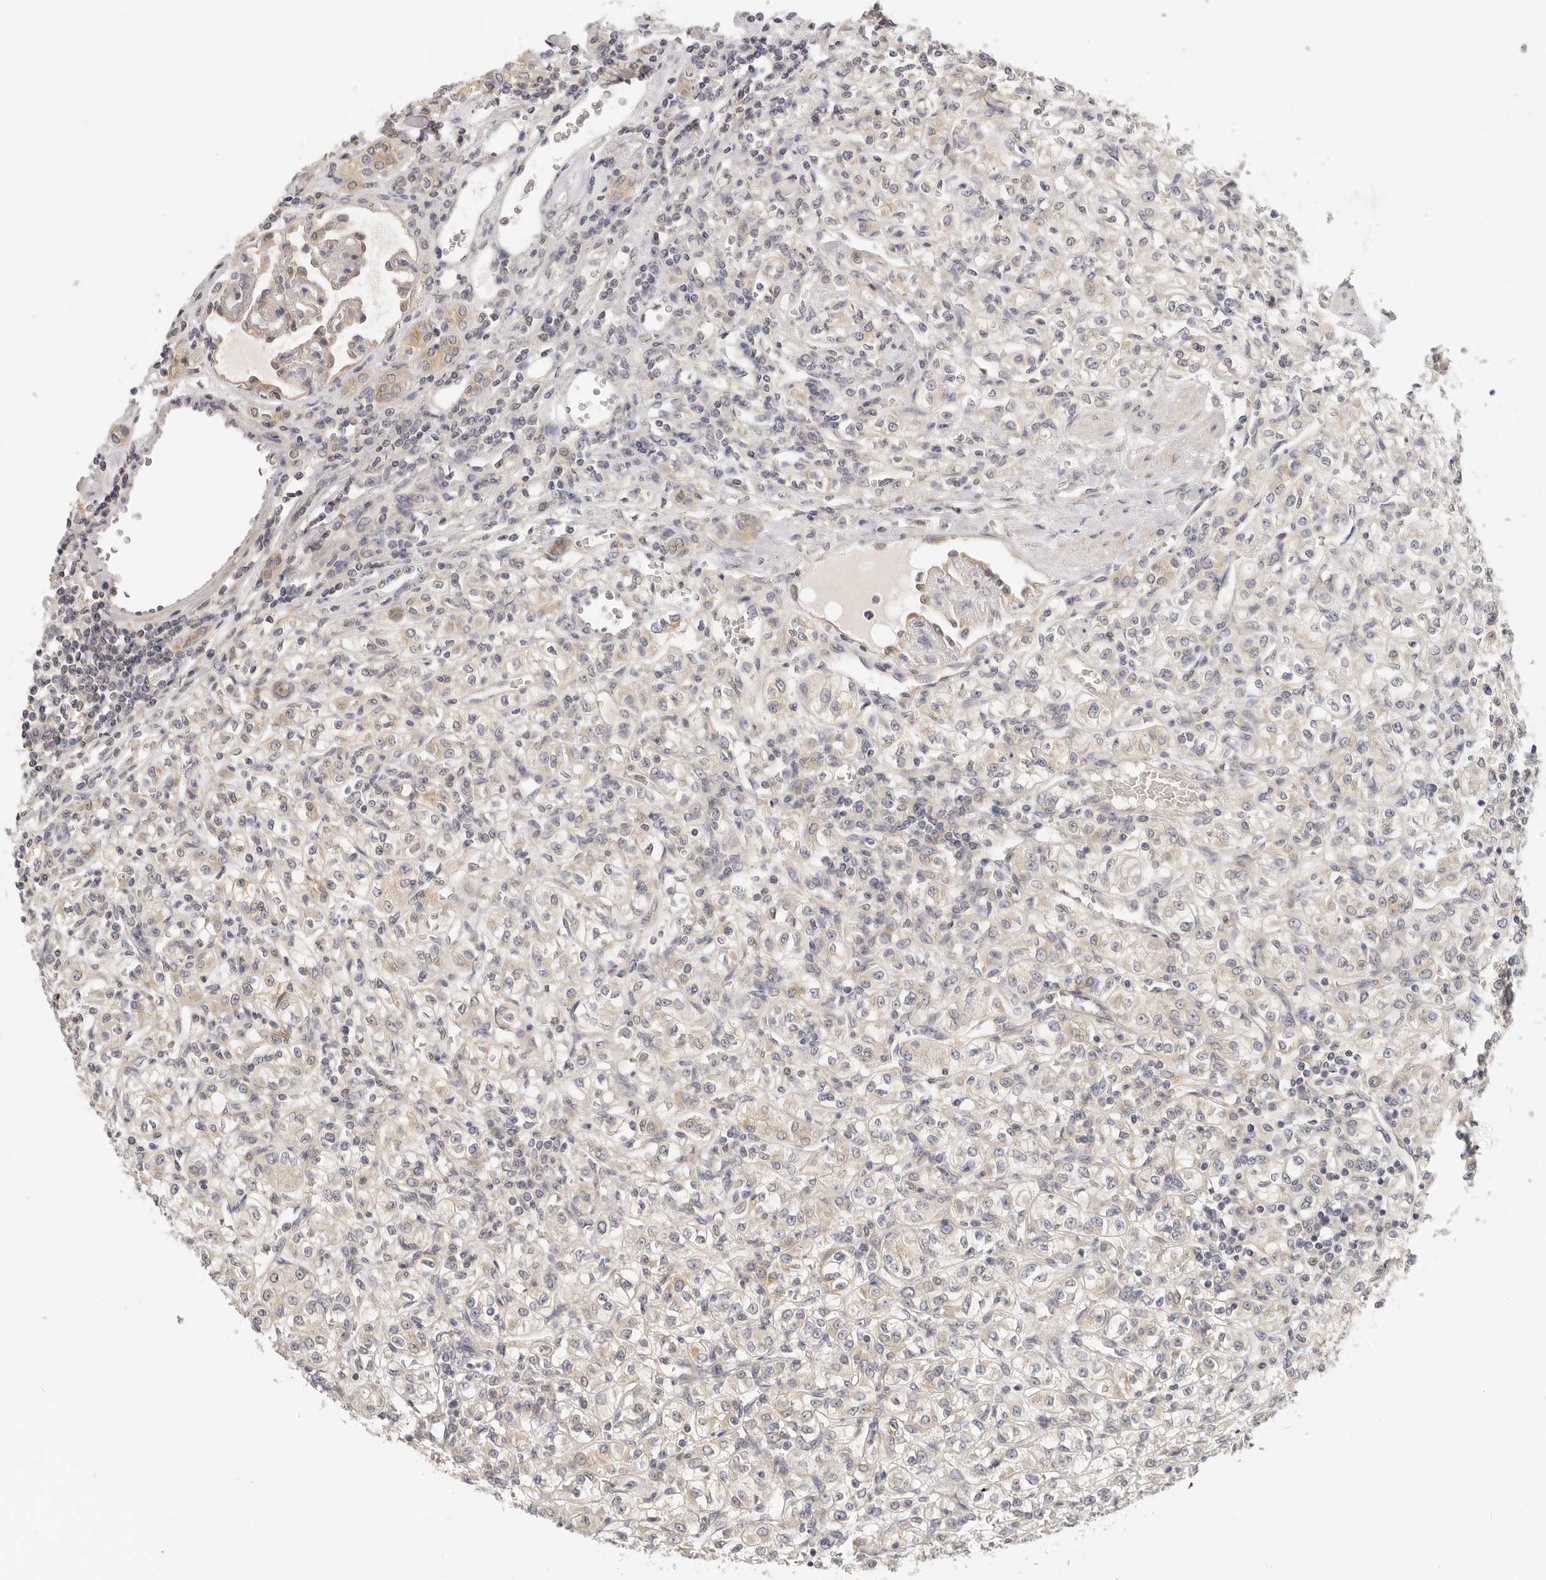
{"staining": {"intensity": "weak", "quantity": "25%-75%", "location": "cytoplasmic/membranous"}, "tissue": "renal cancer", "cell_type": "Tumor cells", "image_type": "cancer", "snomed": [{"axis": "morphology", "description": "Adenocarcinoma, NOS"}, {"axis": "topography", "description": "Kidney"}], "caption": "An IHC micrograph of tumor tissue is shown. Protein staining in brown labels weak cytoplasmic/membranous positivity in adenocarcinoma (renal) within tumor cells. Ihc stains the protein in brown and the nuclei are stained blue.", "gene": "GGPS1", "patient": {"sex": "male", "age": 77}}